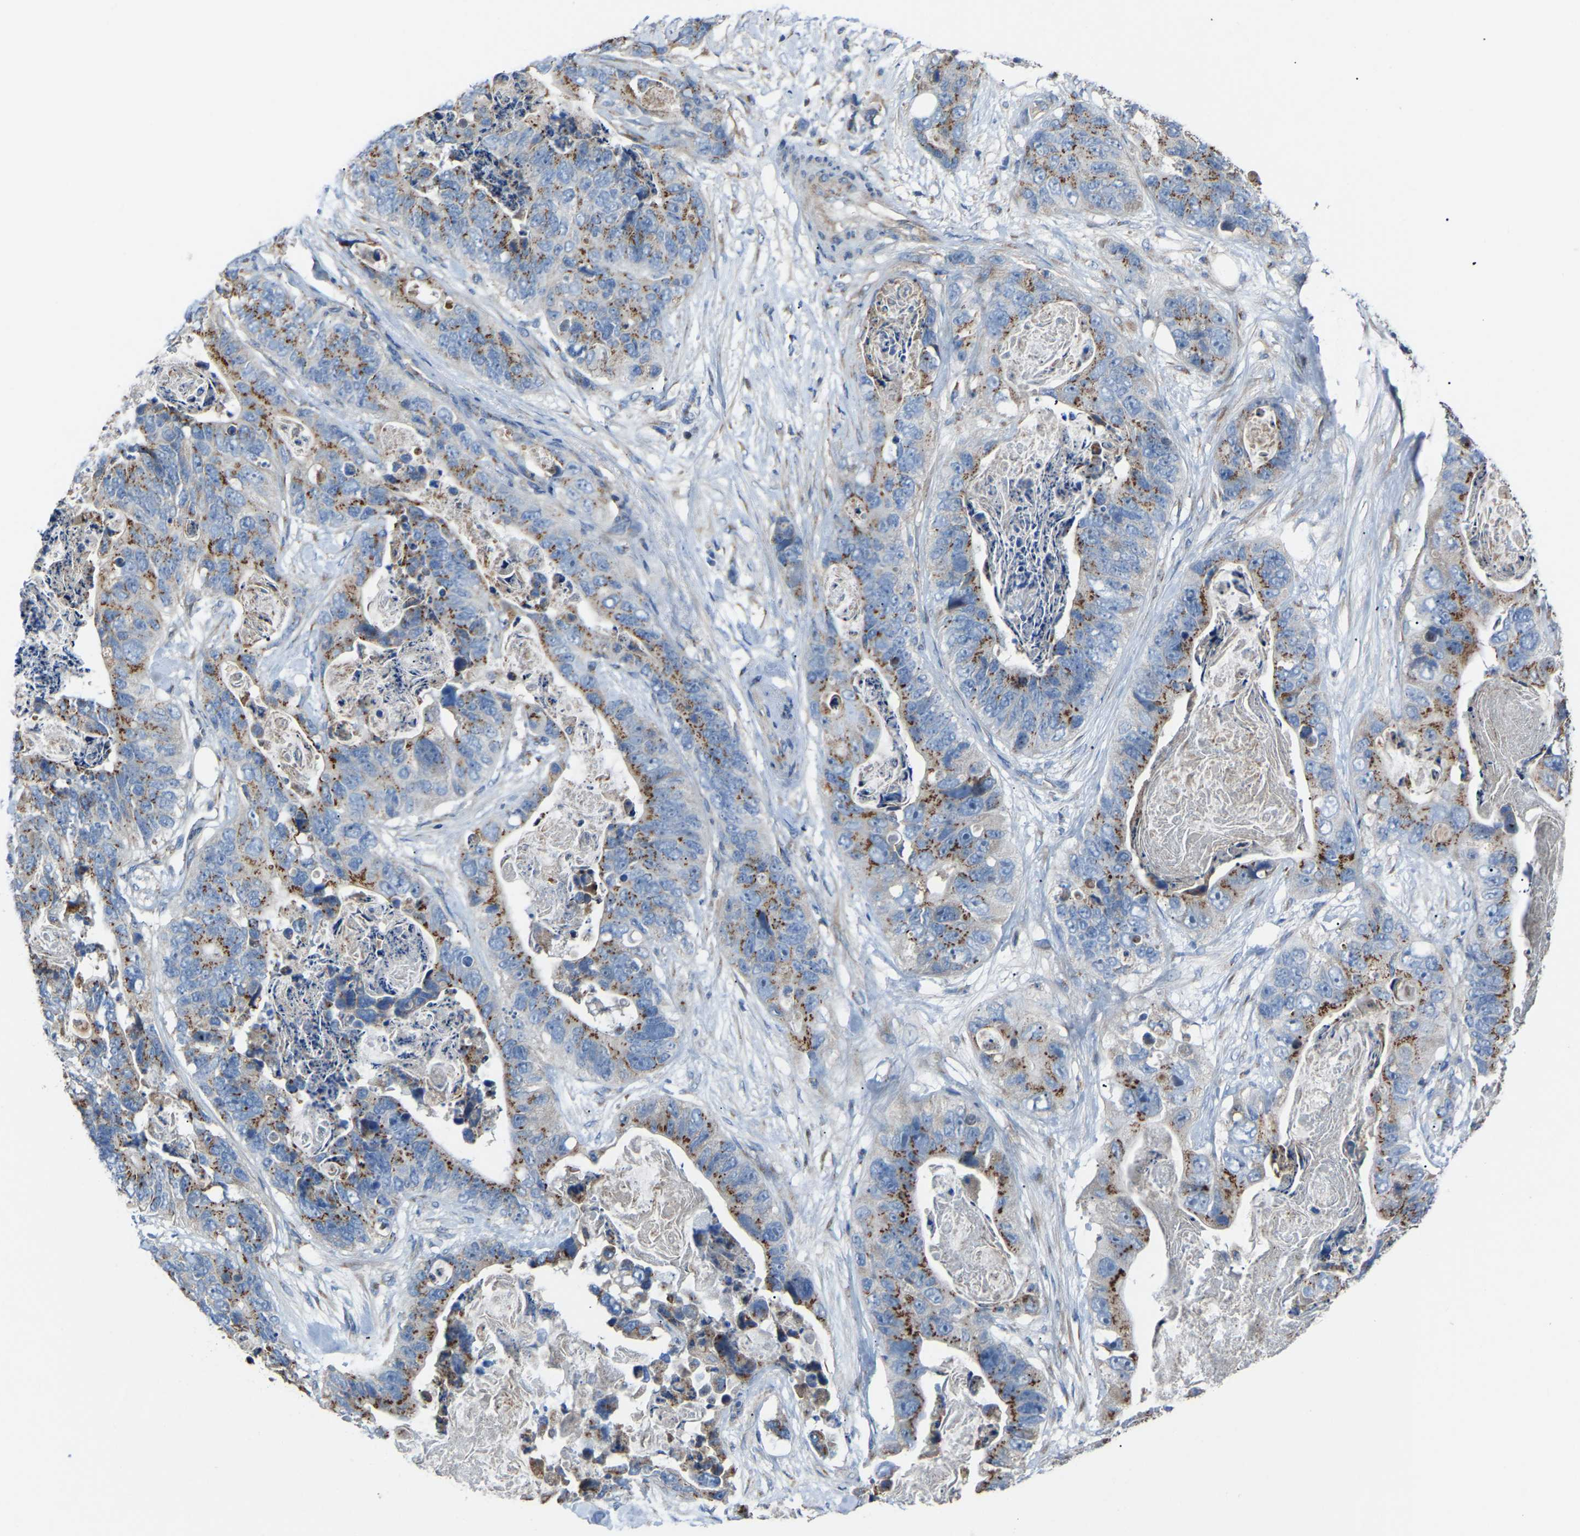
{"staining": {"intensity": "moderate", "quantity": ">75%", "location": "cytoplasmic/membranous"}, "tissue": "stomach cancer", "cell_type": "Tumor cells", "image_type": "cancer", "snomed": [{"axis": "morphology", "description": "Adenocarcinoma, NOS"}, {"axis": "topography", "description": "Stomach"}], "caption": "Immunohistochemistry (IHC) of human stomach cancer shows medium levels of moderate cytoplasmic/membranous staining in approximately >75% of tumor cells.", "gene": "CANT1", "patient": {"sex": "female", "age": 89}}